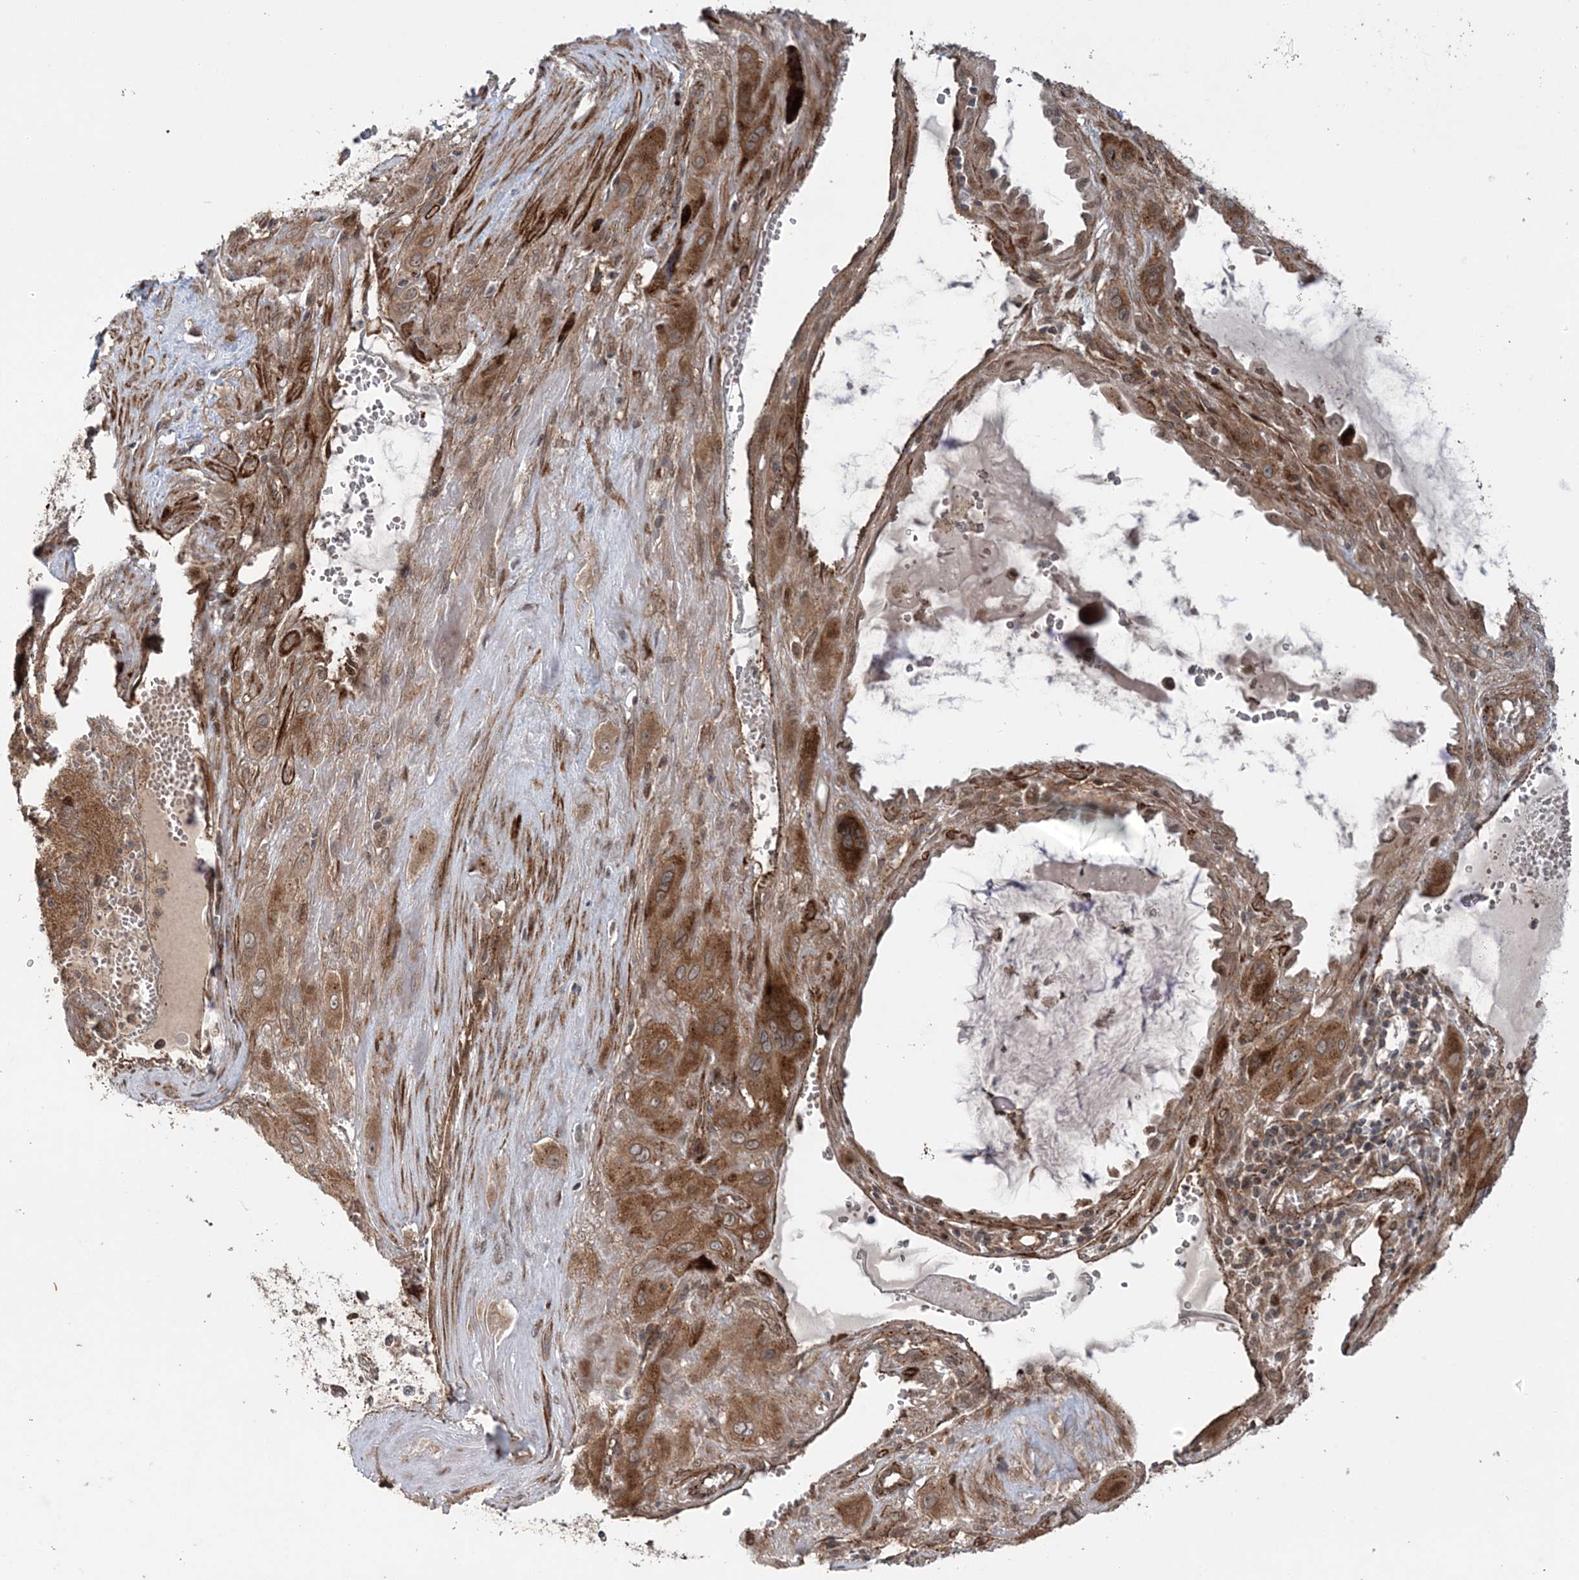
{"staining": {"intensity": "moderate", "quantity": ">75%", "location": "cytoplasmic/membranous"}, "tissue": "cervical cancer", "cell_type": "Tumor cells", "image_type": "cancer", "snomed": [{"axis": "morphology", "description": "Squamous cell carcinoma, NOS"}, {"axis": "topography", "description": "Cervix"}], "caption": "Squamous cell carcinoma (cervical) tissue shows moderate cytoplasmic/membranous expression in about >75% of tumor cells", "gene": "UBTD2", "patient": {"sex": "female", "age": 34}}